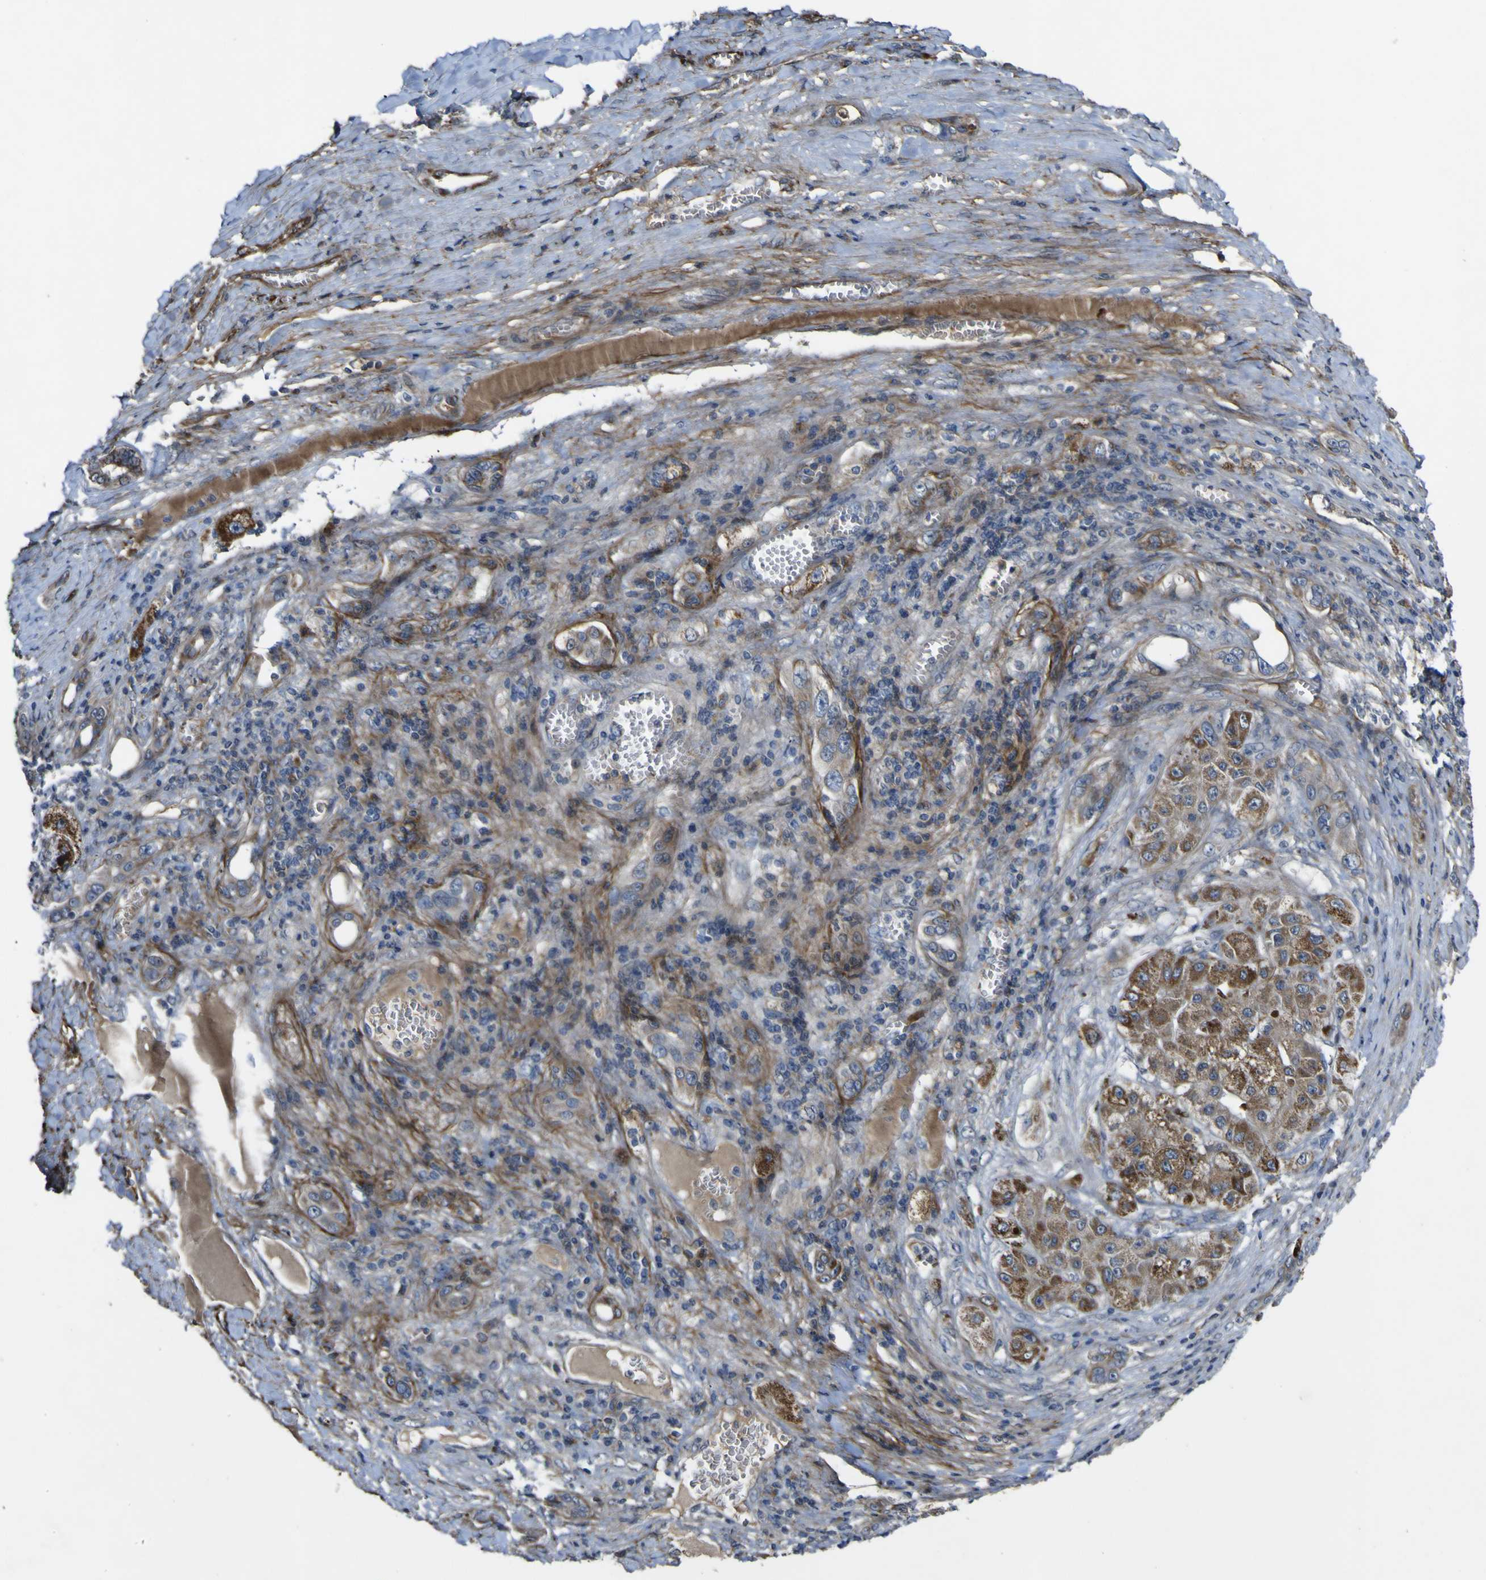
{"staining": {"intensity": "moderate", "quantity": ">75%", "location": "cytoplasmic/membranous"}, "tissue": "liver cancer", "cell_type": "Tumor cells", "image_type": "cancer", "snomed": [{"axis": "morphology", "description": "Carcinoma, Hepatocellular, NOS"}, {"axis": "topography", "description": "Liver"}], "caption": "Liver cancer was stained to show a protein in brown. There is medium levels of moderate cytoplasmic/membranous staining in approximately >75% of tumor cells.", "gene": "GPLD1", "patient": {"sex": "female", "age": 73}}